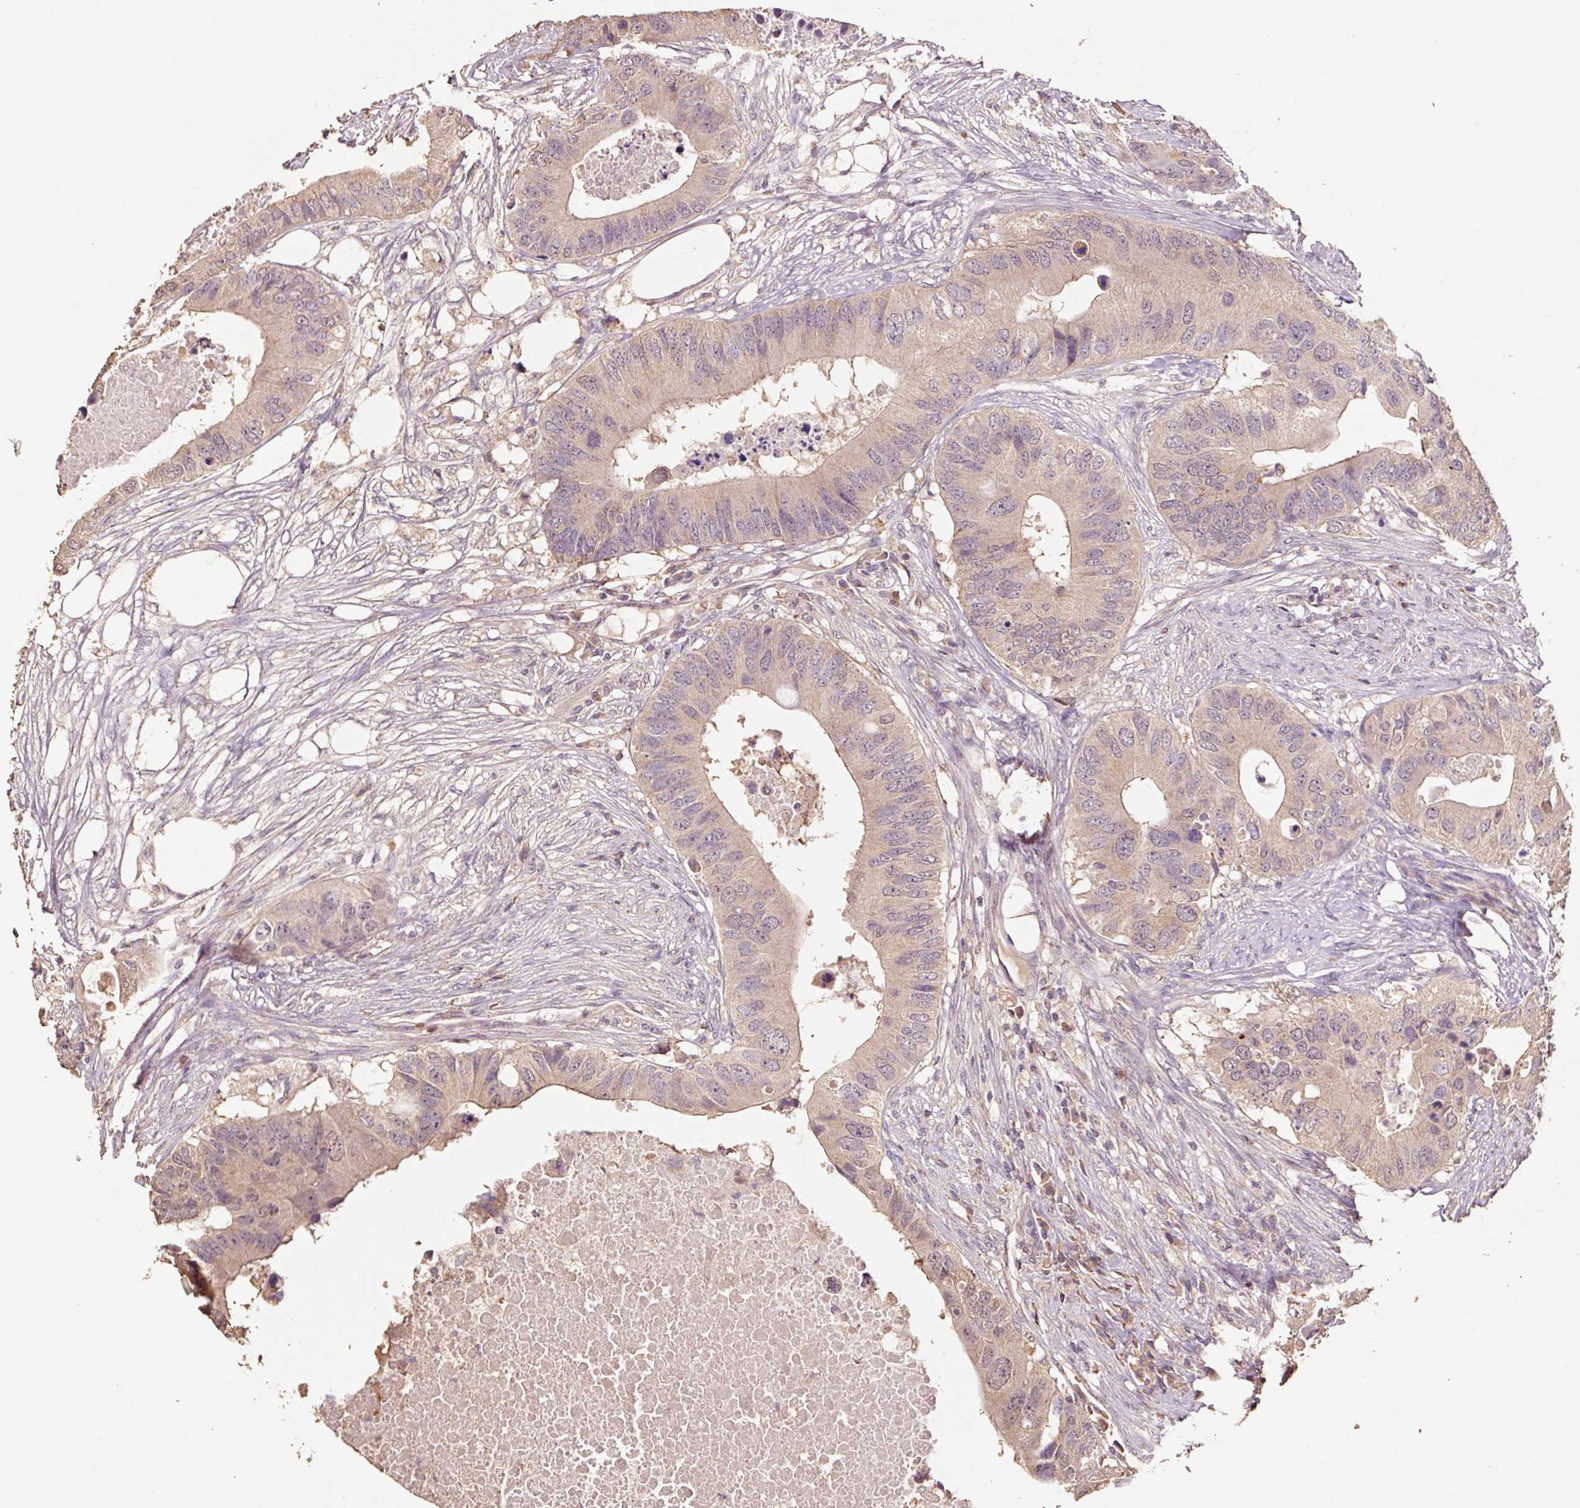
{"staining": {"intensity": "weak", "quantity": ">75%", "location": "cytoplasmic/membranous,nuclear"}, "tissue": "colorectal cancer", "cell_type": "Tumor cells", "image_type": "cancer", "snomed": [{"axis": "morphology", "description": "Adenocarcinoma, NOS"}, {"axis": "topography", "description": "Colon"}], "caption": "DAB (3,3'-diaminobenzidine) immunohistochemical staining of human colorectal adenocarcinoma demonstrates weak cytoplasmic/membranous and nuclear protein staining in approximately >75% of tumor cells.", "gene": "HERC2", "patient": {"sex": "male", "age": 71}}